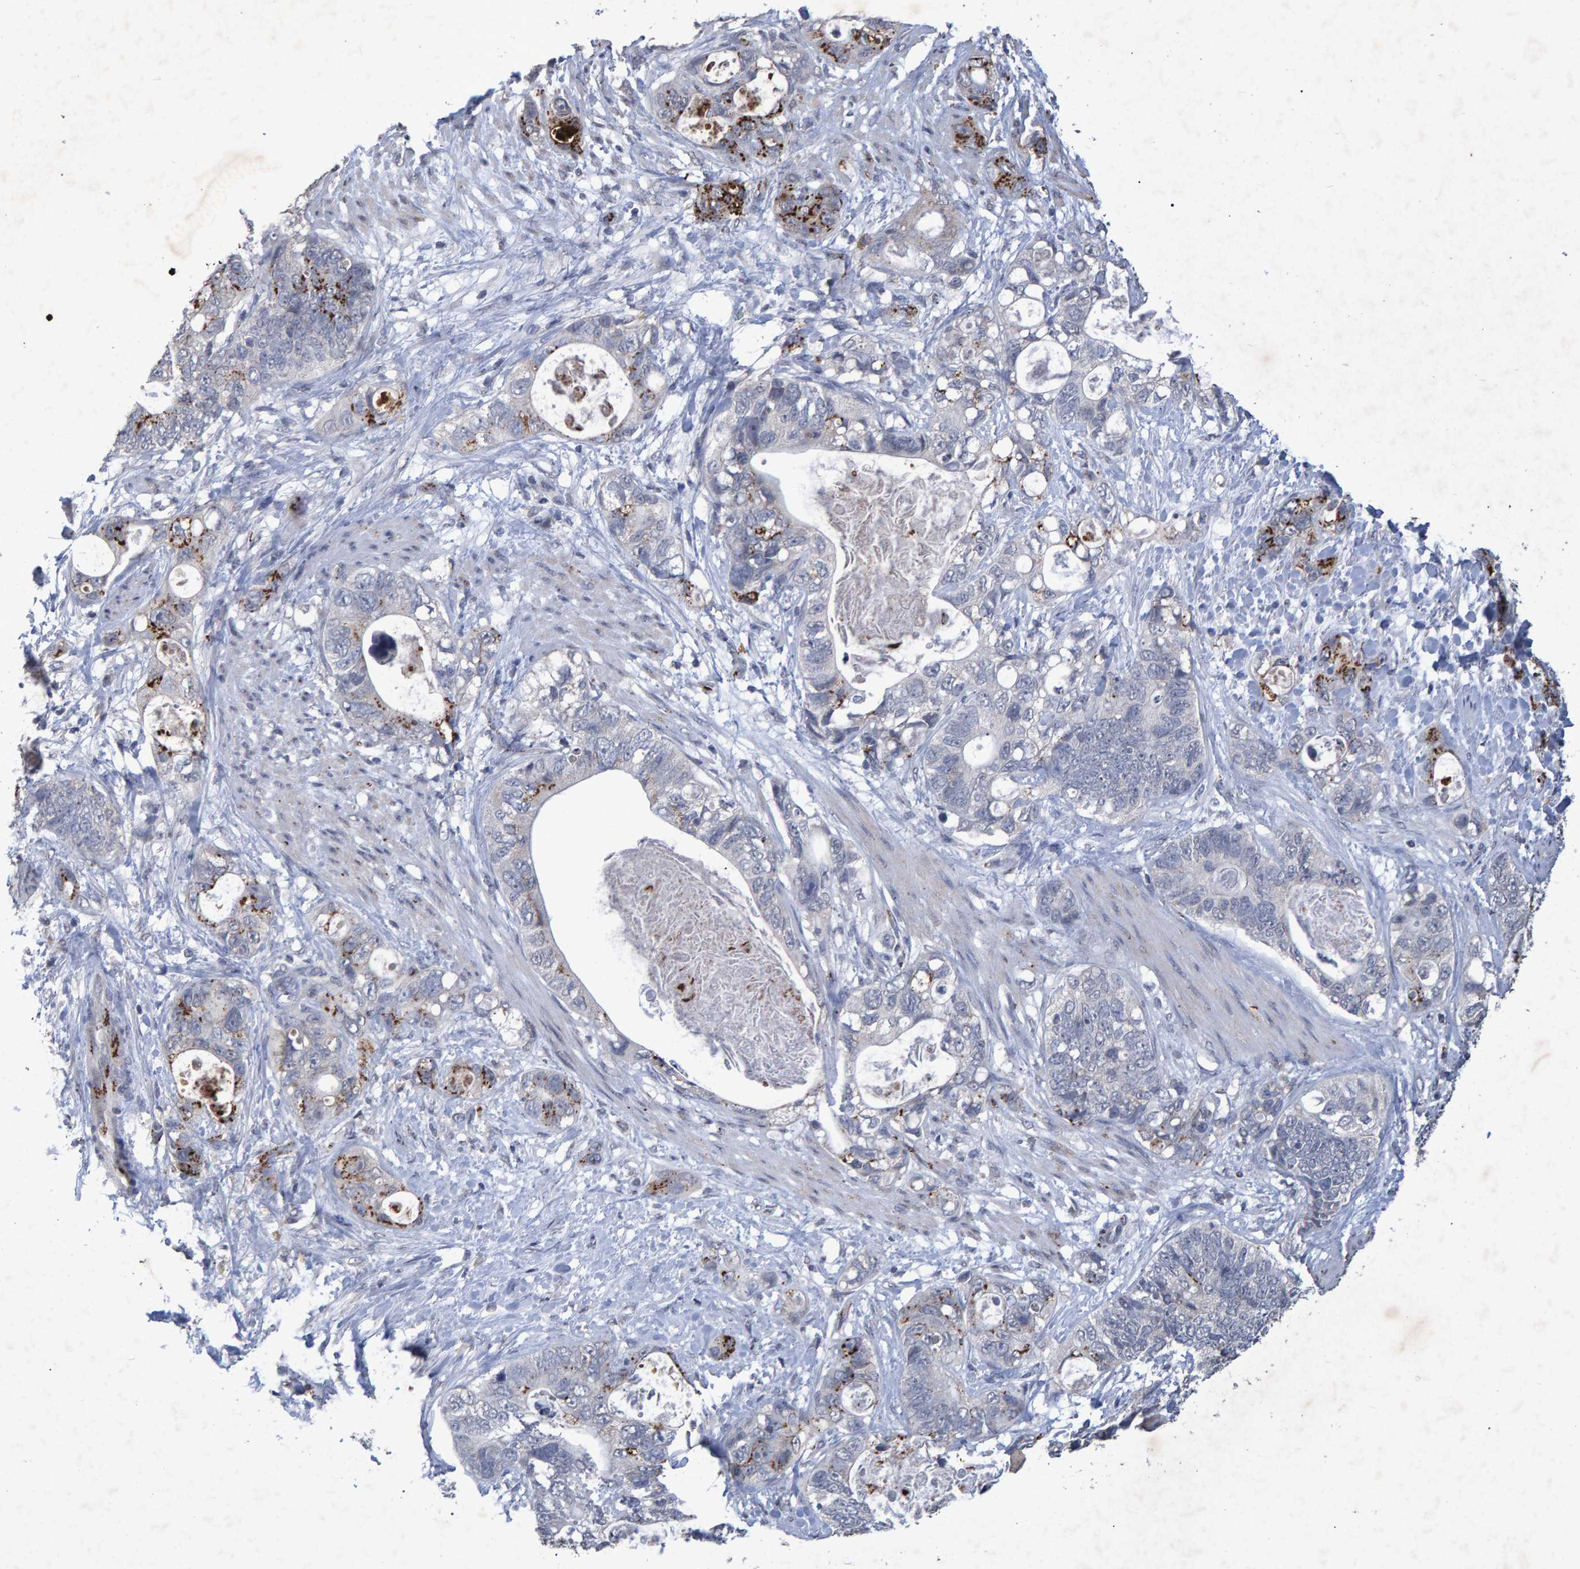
{"staining": {"intensity": "moderate", "quantity": "<25%", "location": "cytoplasmic/membranous"}, "tissue": "stomach cancer", "cell_type": "Tumor cells", "image_type": "cancer", "snomed": [{"axis": "morphology", "description": "Normal tissue, NOS"}, {"axis": "morphology", "description": "Adenocarcinoma, NOS"}, {"axis": "topography", "description": "Stomach"}], "caption": "Stomach cancer was stained to show a protein in brown. There is low levels of moderate cytoplasmic/membranous expression in approximately <25% of tumor cells.", "gene": "GALC", "patient": {"sex": "female", "age": 89}}